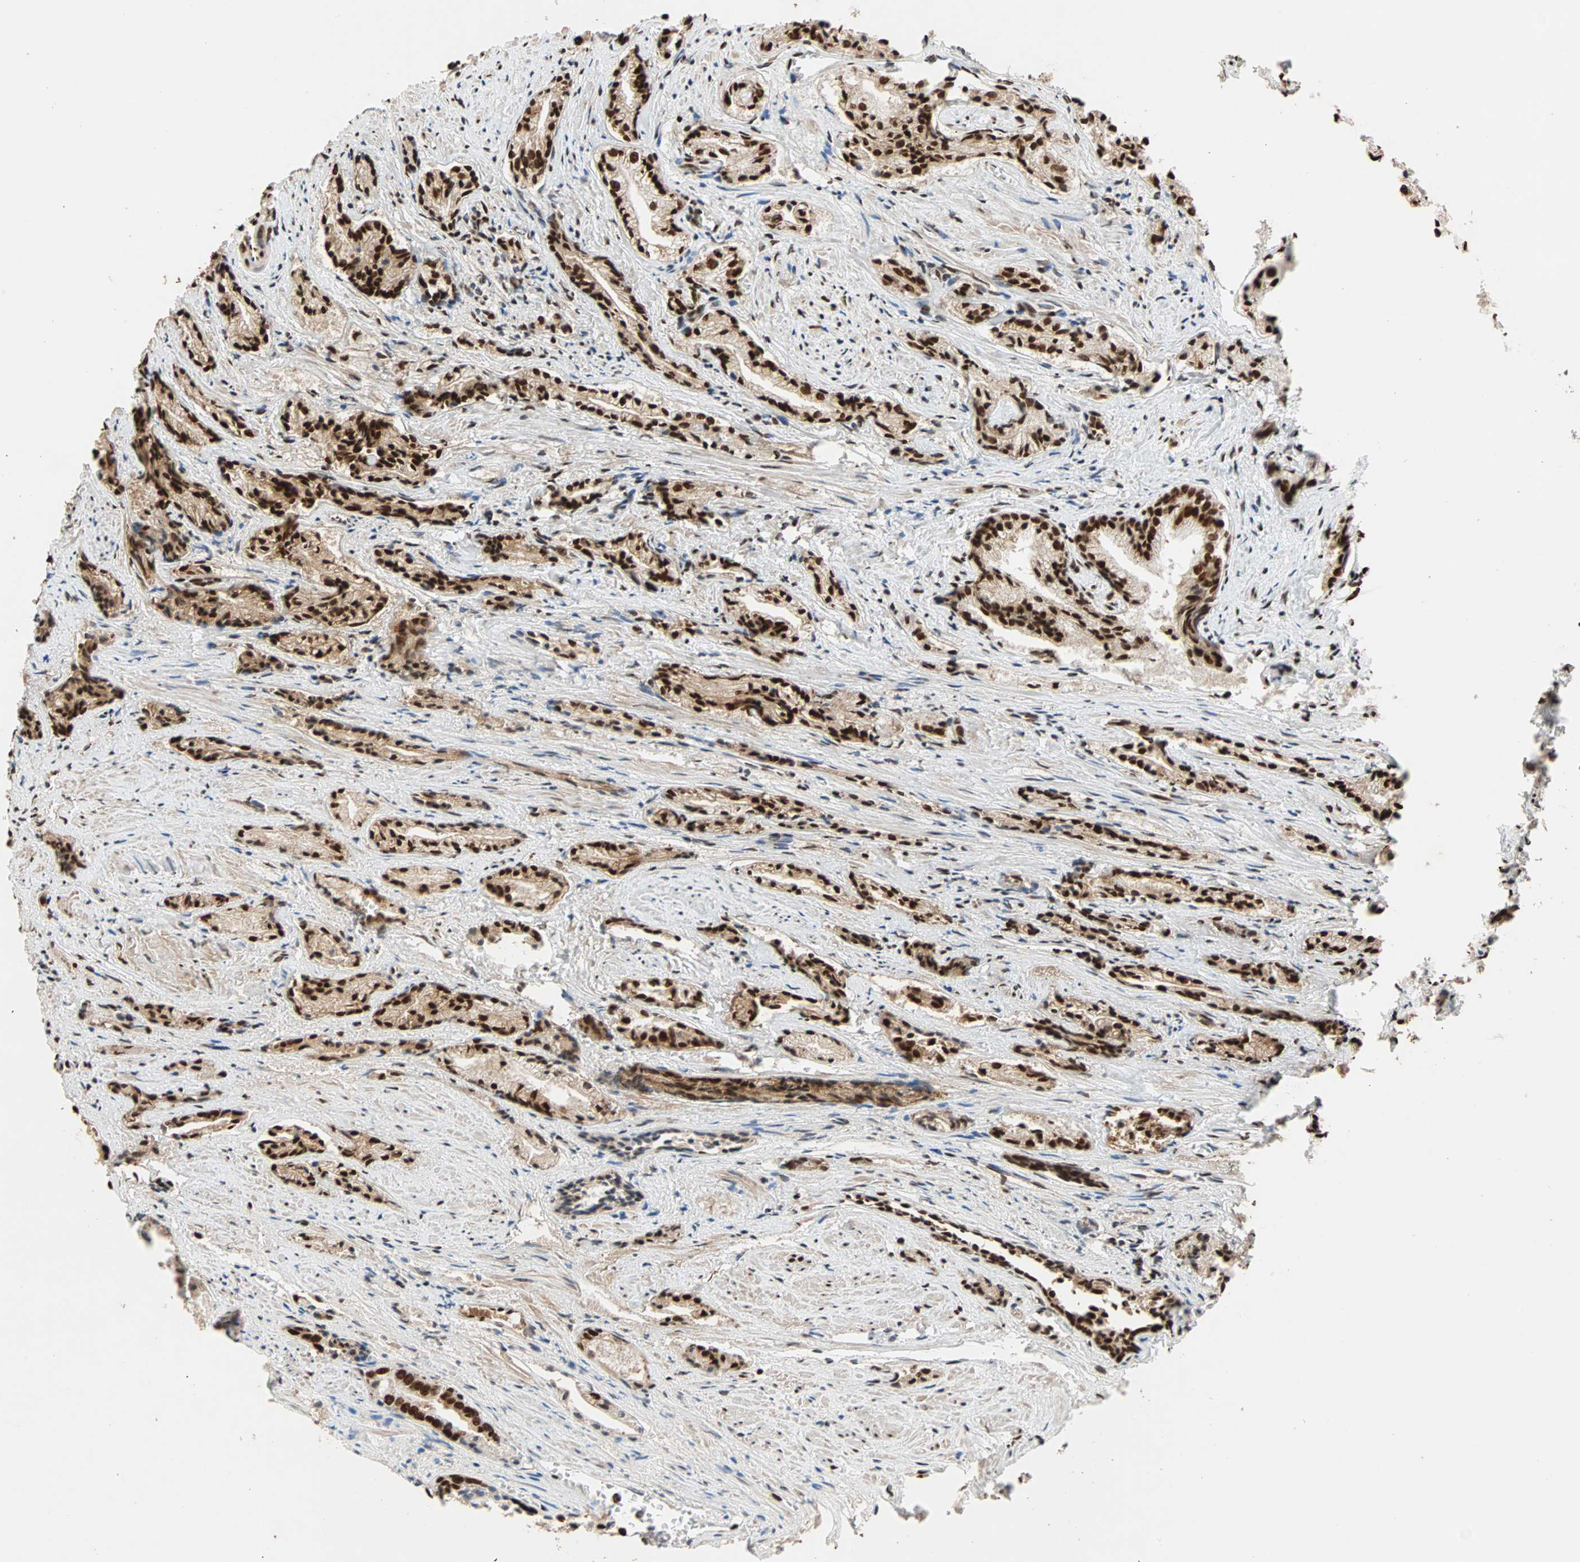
{"staining": {"intensity": "strong", "quantity": ">75%", "location": "nuclear"}, "tissue": "prostate cancer", "cell_type": "Tumor cells", "image_type": "cancer", "snomed": [{"axis": "morphology", "description": "Adenocarcinoma, Low grade"}, {"axis": "topography", "description": "Prostate"}], "caption": "Strong nuclear expression is identified in about >75% of tumor cells in low-grade adenocarcinoma (prostate).", "gene": "ILF2", "patient": {"sex": "male", "age": 60}}